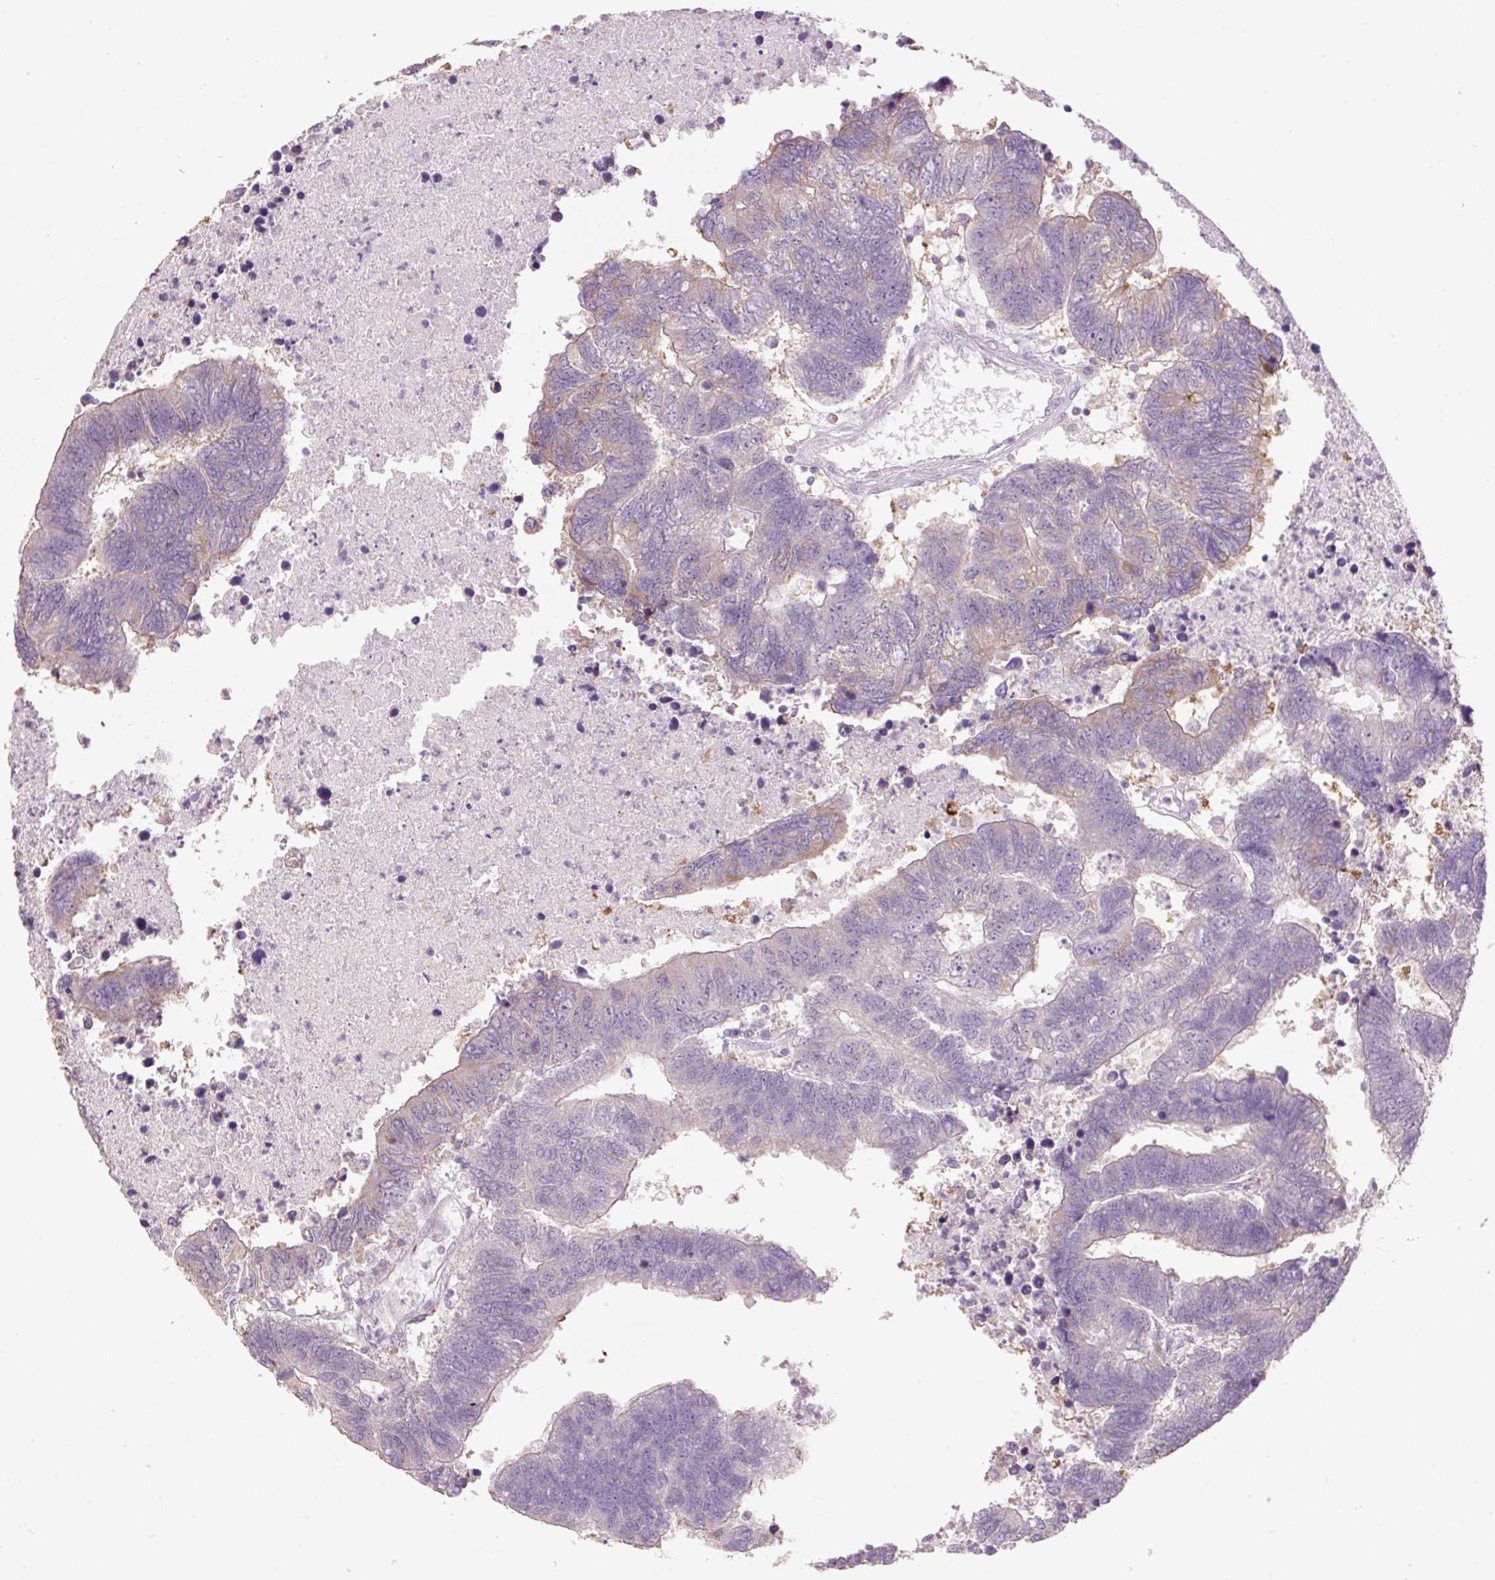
{"staining": {"intensity": "weak", "quantity": "25%-75%", "location": "cytoplasmic/membranous"}, "tissue": "colorectal cancer", "cell_type": "Tumor cells", "image_type": "cancer", "snomed": [{"axis": "morphology", "description": "Adenocarcinoma, NOS"}, {"axis": "topography", "description": "Colon"}], "caption": "IHC (DAB (3,3'-diaminobenzidine)) staining of colorectal adenocarcinoma reveals weak cytoplasmic/membranous protein expression in about 25%-75% of tumor cells. (IHC, brightfield microscopy, high magnification).", "gene": "HAX1", "patient": {"sex": "female", "age": 48}}